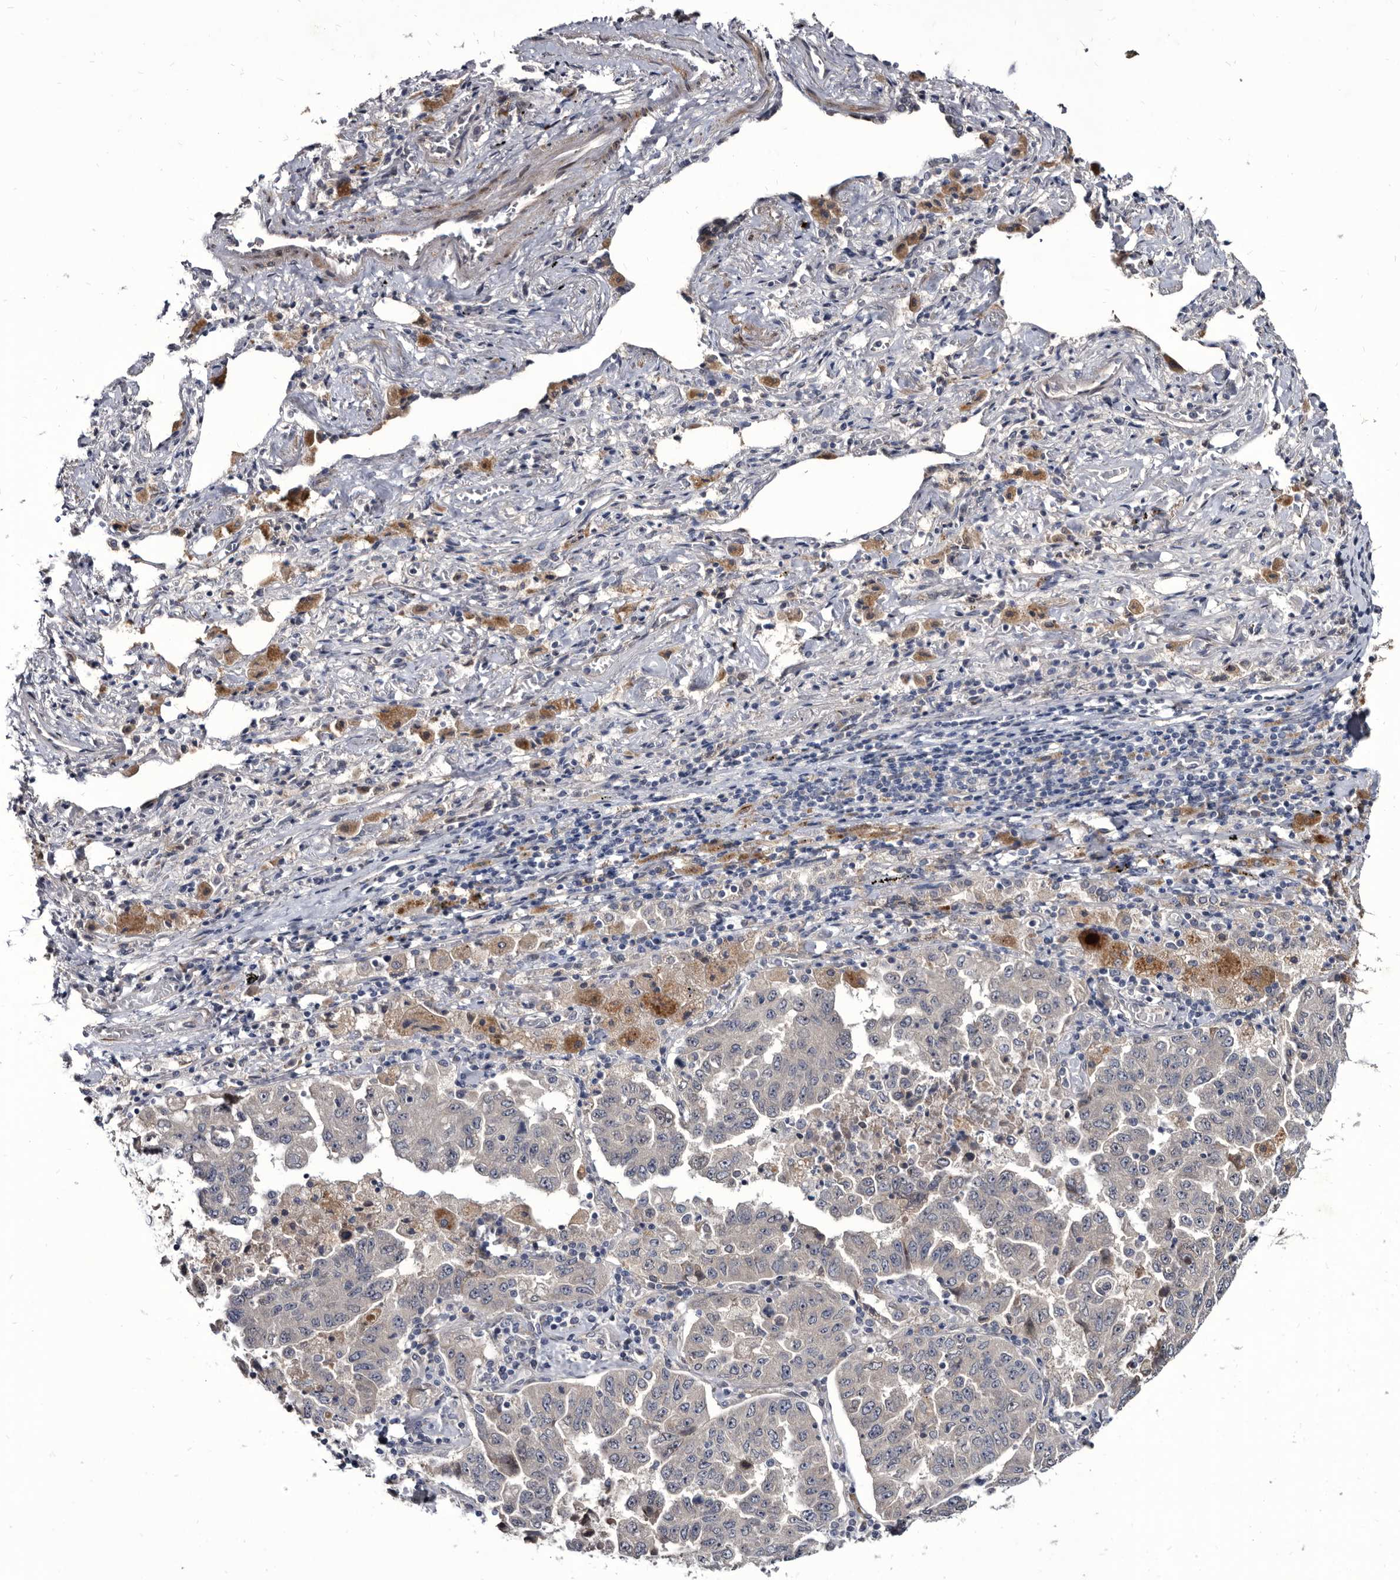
{"staining": {"intensity": "negative", "quantity": "none", "location": "none"}, "tissue": "lung cancer", "cell_type": "Tumor cells", "image_type": "cancer", "snomed": [{"axis": "morphology", "description": "Adenocarcinoma, NOS"}, {"axis": "topography", "description": "Lung"}], "caption": "The histopathology image exhibits no significant positivity in tumor cells of lung adenocarcinoma. (DAB (3,3'-diaminobenzidine) immunohistochemistry, high magnification).", "gene": "PROM1", "patient": {"sex": "female", "age": 51}}